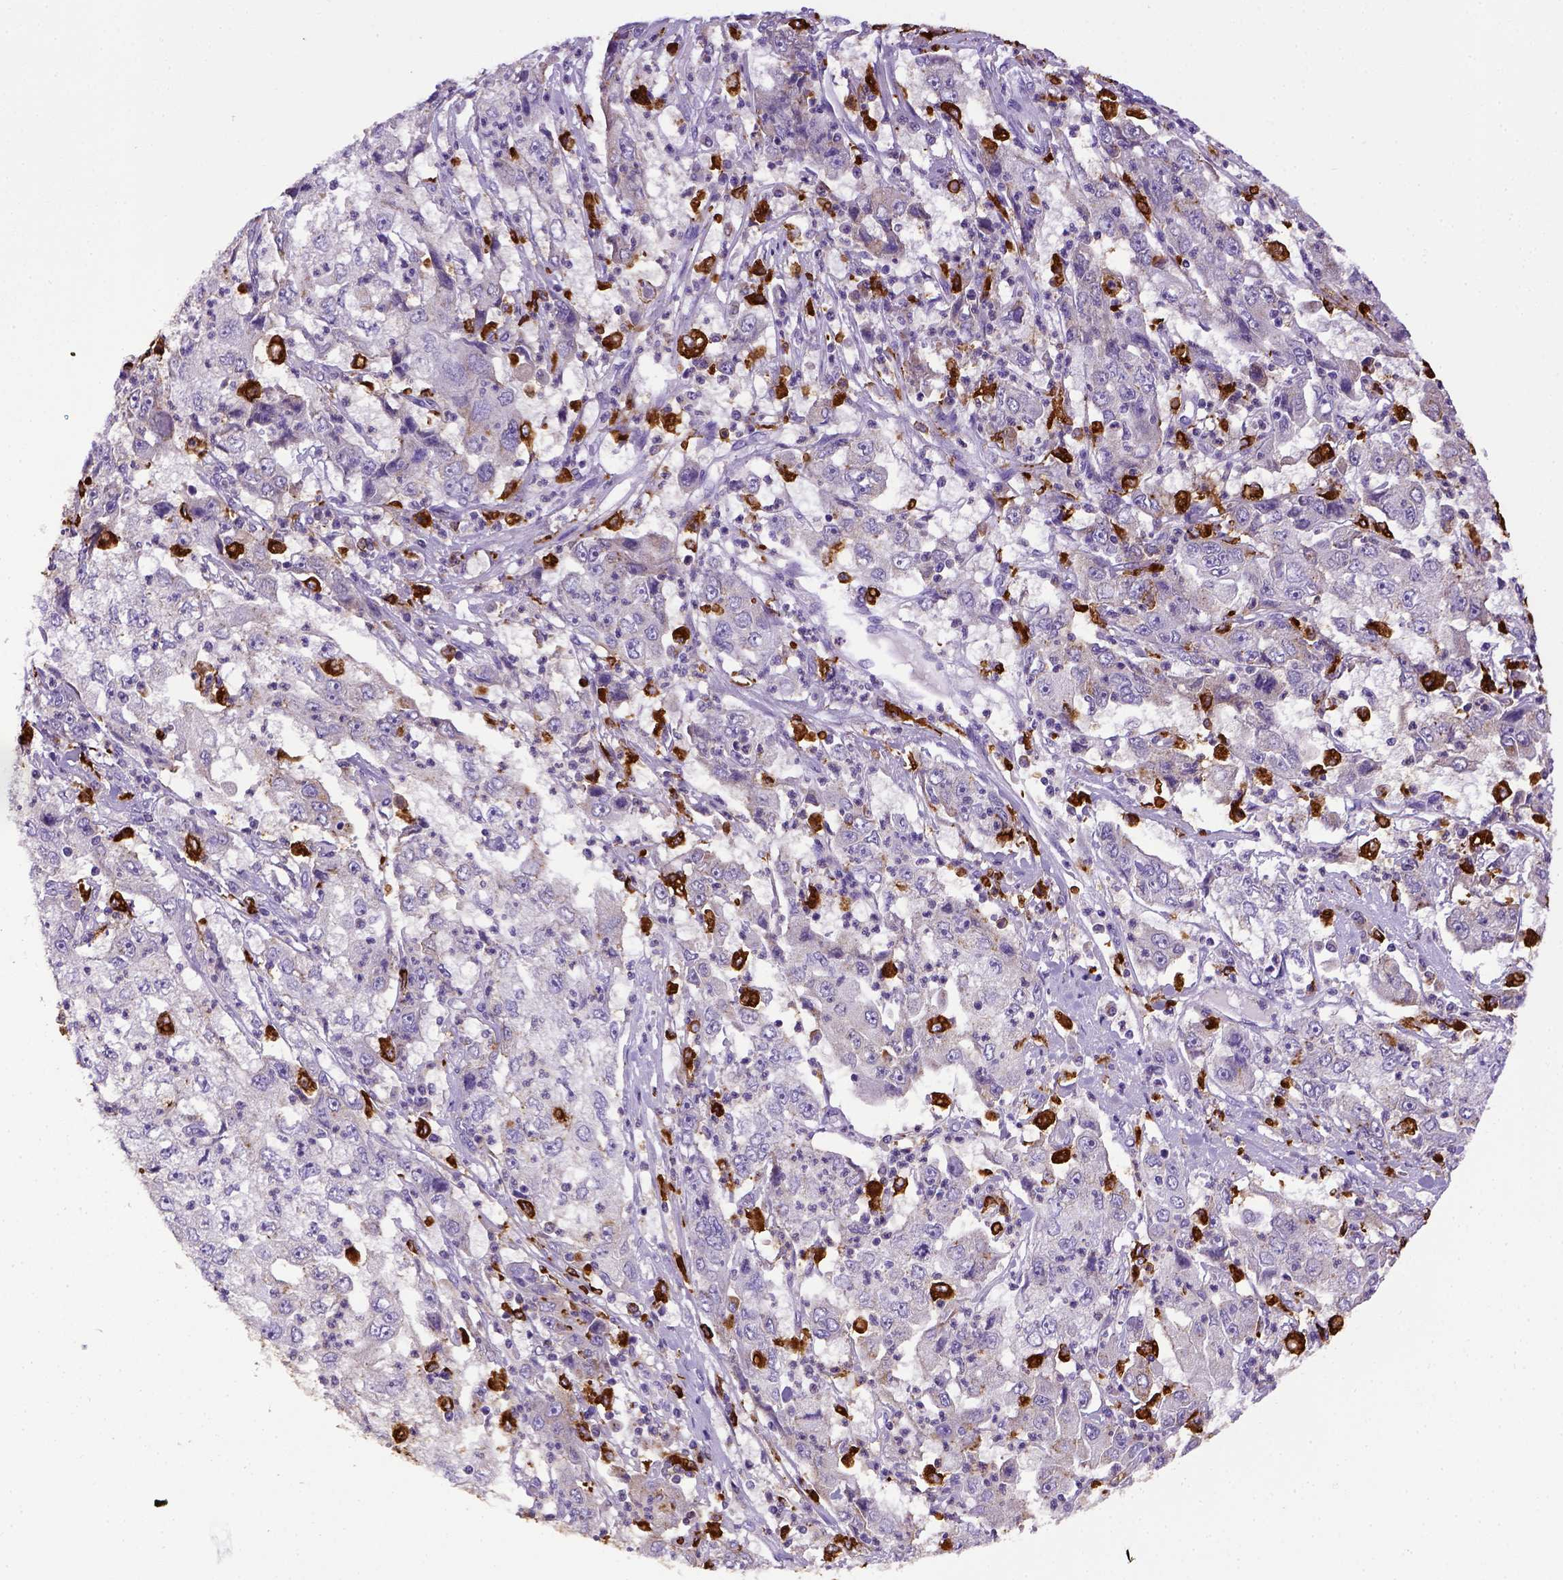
{"staining": {"intensity": "negative", "quantity": "none", "location": "none"}, "tissue": "cervical cancer", "cell_type": "Tumor cells", "image_type": "cancer", "snomed": [{"axis": "morphology", "description": "Squamous cell carcinoma, NOS"}, {"axis": "topography", "description": "Cervix"}], "caption": "Histopathology image shows no significant protein expression in tumor cells of squamous cell carcinoma (cervical).", "gene": "CD68", "patient": {"sex": "female", "age": 36}}